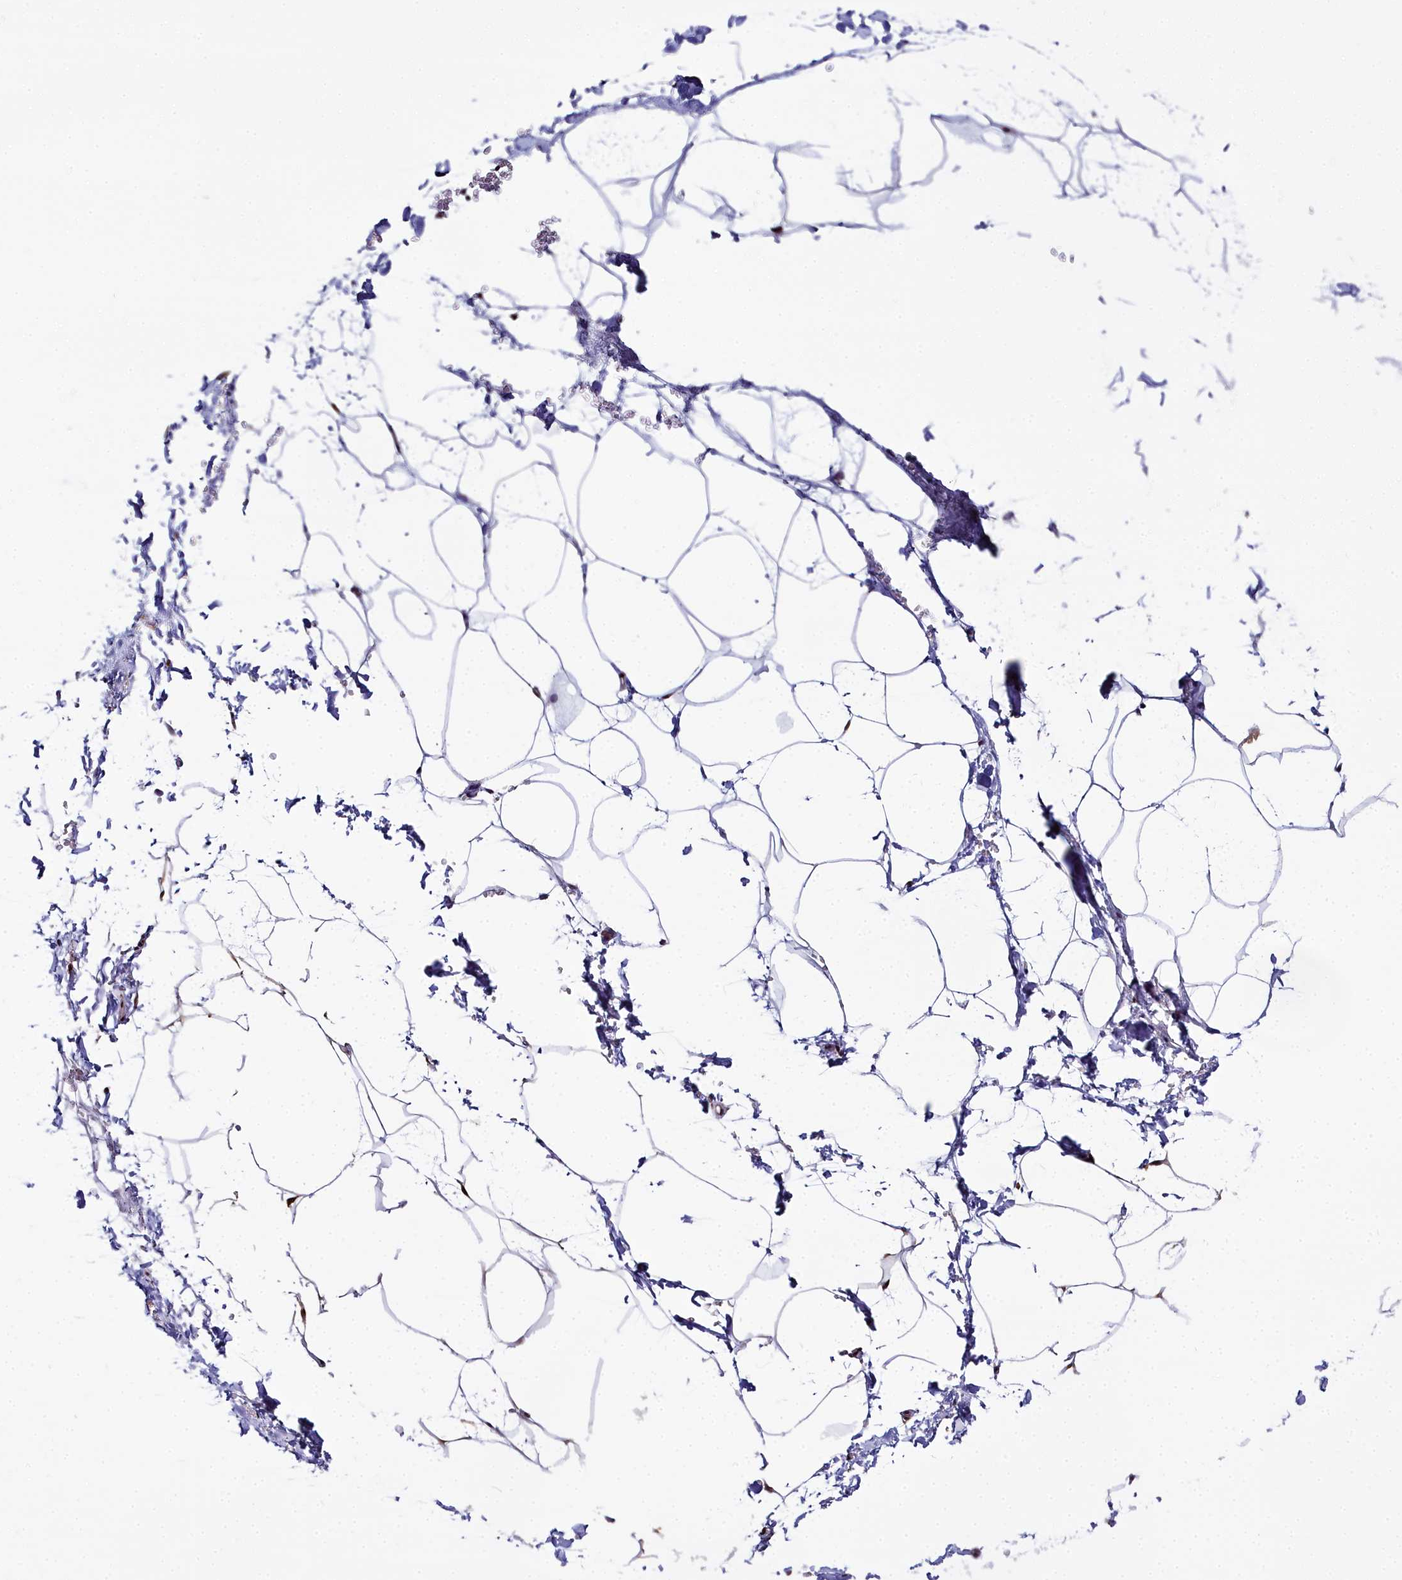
{"staining": {"intensity": "moderate", "quantity": "<25%", "location": "nuclear"}, "tissue": "breast", "cell_type": "Adipocytes", "image_type": "normal", "snomed": [{"axis": "morphology", "description": "Normal tissue, NOS"}, {"axis": "topography", "description": "Breast"}], "caption": "The histopathology image displays a brown stain indicating the presence of a protein in the nuclear of adipocytes in breast.", "gene": "RBM12", "patient": {"sex": "female", "age": 62}}